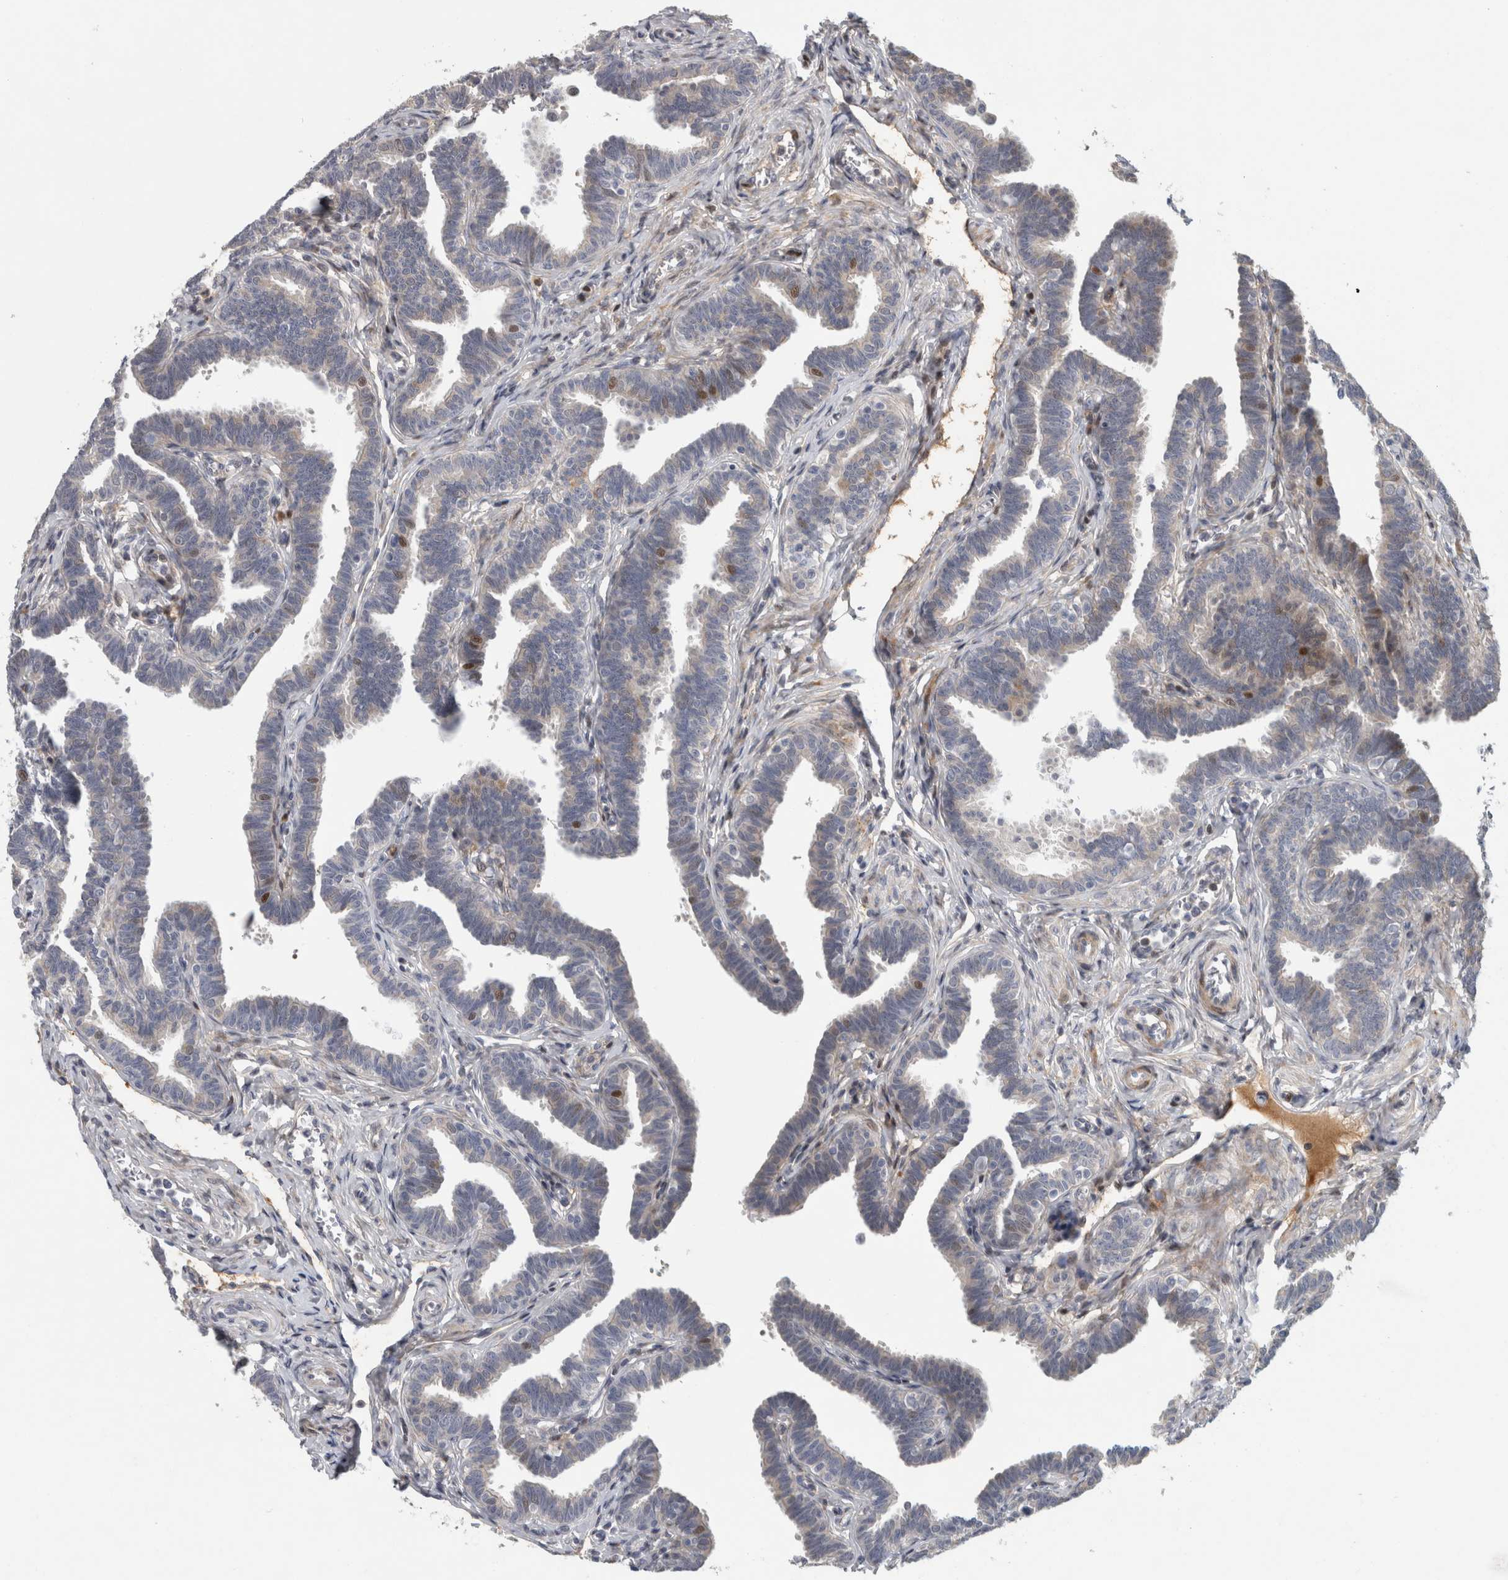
{"staining": {"intensity": "moderate", "quantity": "<25%", "location": "cytoplasmic/membranous,nuclear"}, "tissue": "fallopian tube", "cell_type": "Glandular cells", "image_type": "normal", "snomed": [{"axis": "morphology", "description": "Normal tissue, NOS"}, {"axis": "topography", "description": "Fallopian tube"}, {"axis": "topography", "description": "Ovary"}], "caption": "Immunohistochemical staining of unremarkable human fallopian tube displays moderate cytoplasmic/membranous,nuclear protein staining in about <25% of glandular cells.", "gene": "RBM48", "patient": {"sex": "female", "age": 23}}